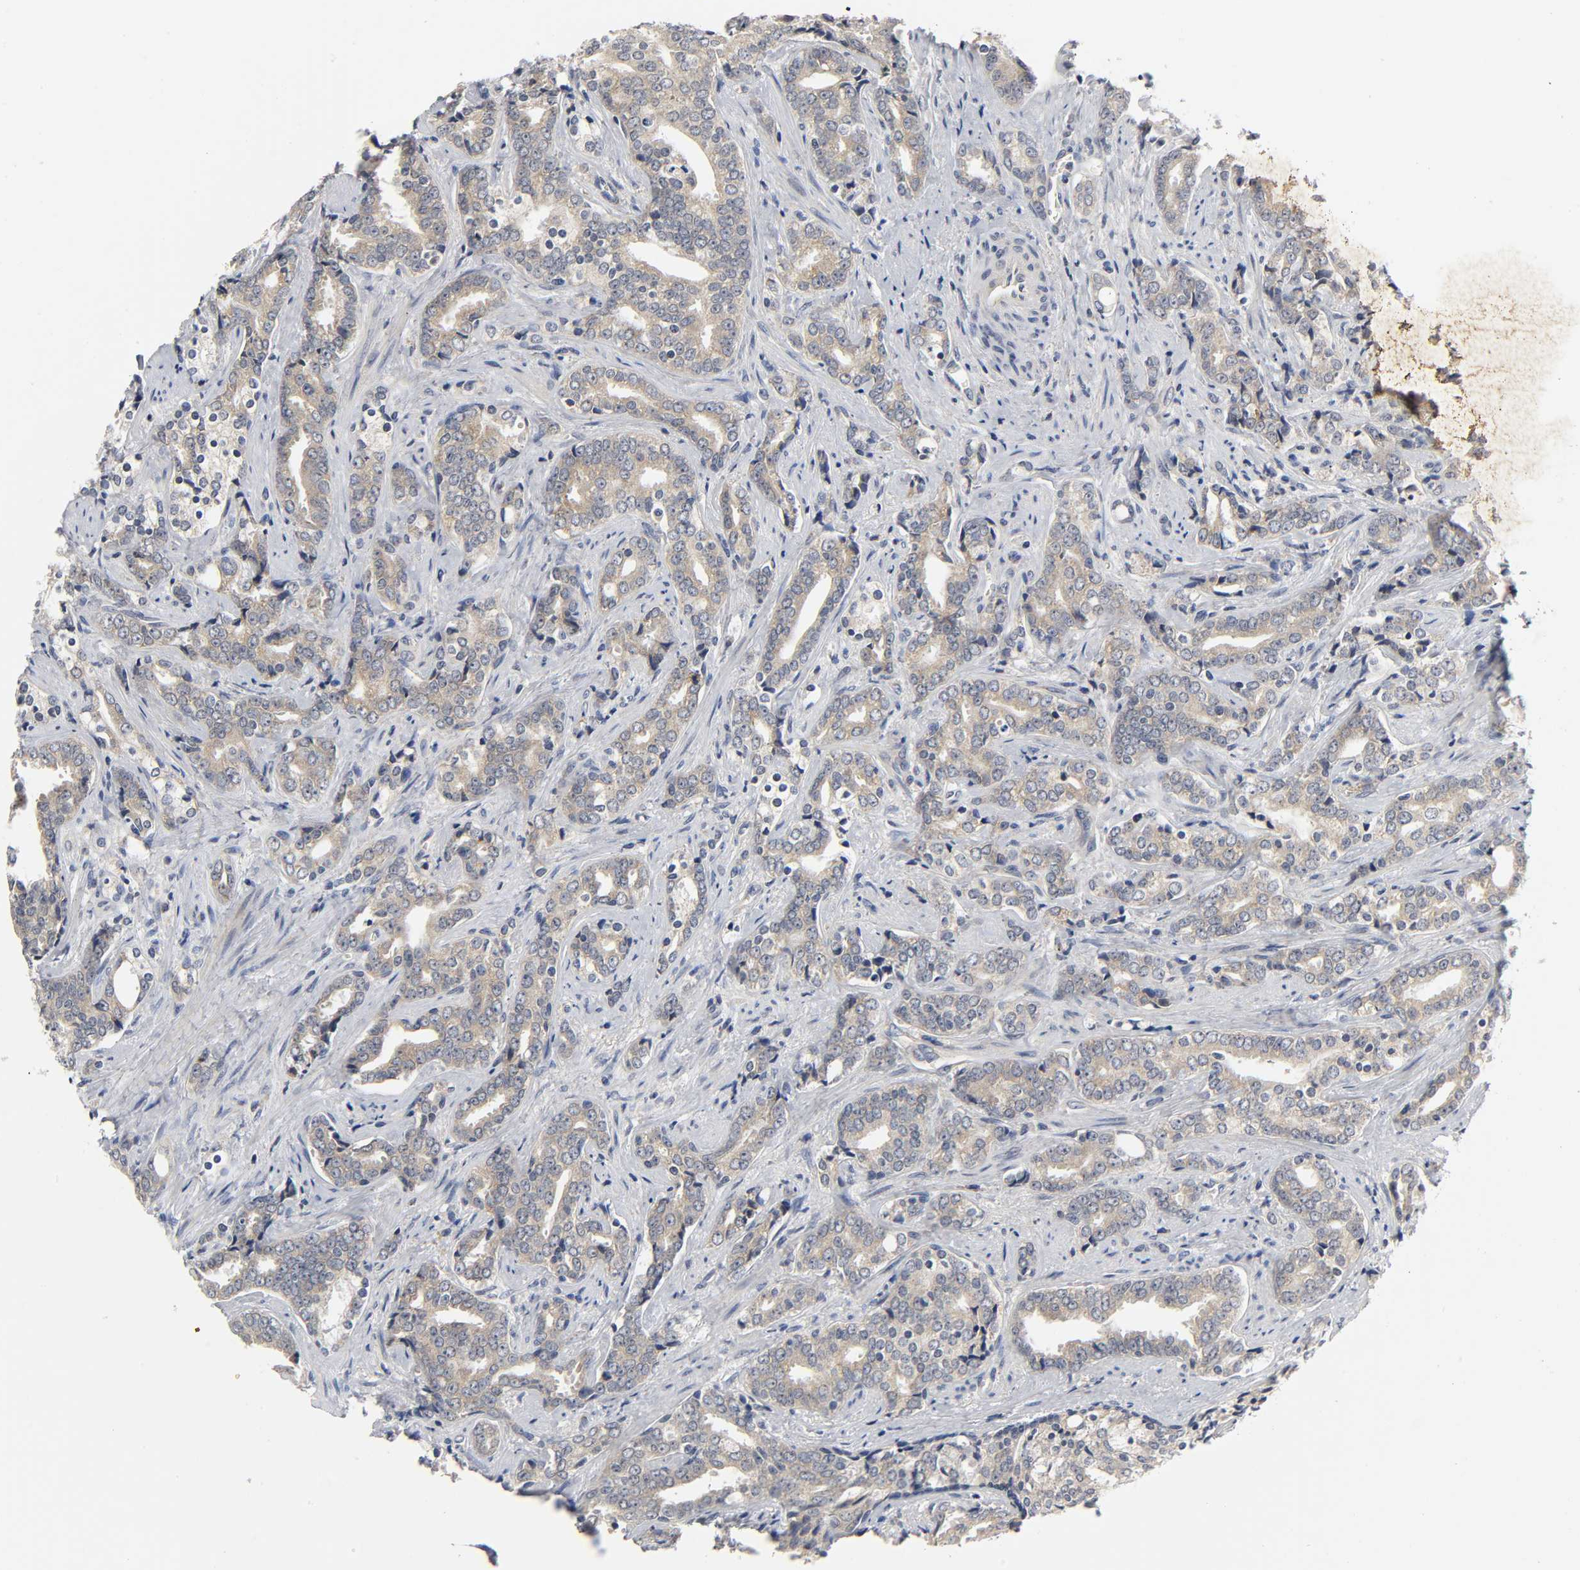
{"staining": {"intensity": "weak", "quantity": ">75%", "location": "cytoplasmic/membranous"}, "tissue": "prostate cancer", "cell_type": "Tumor cells", "image_type": "cancer", "snomed": [{"axis": "morphology", "description": "Adenocarcinoma, High grade"}, {"axis": "topography", "description": "Prostate"}], "caption": "Tumor cells exhibit low levels of weak cytoplasmic/membranous positivity in approximately >75% of cells in human adenocarcinoma (high-grade) (prostate).", "gene": "NRP1", "patient": {"sex": "male", "age": 67}}